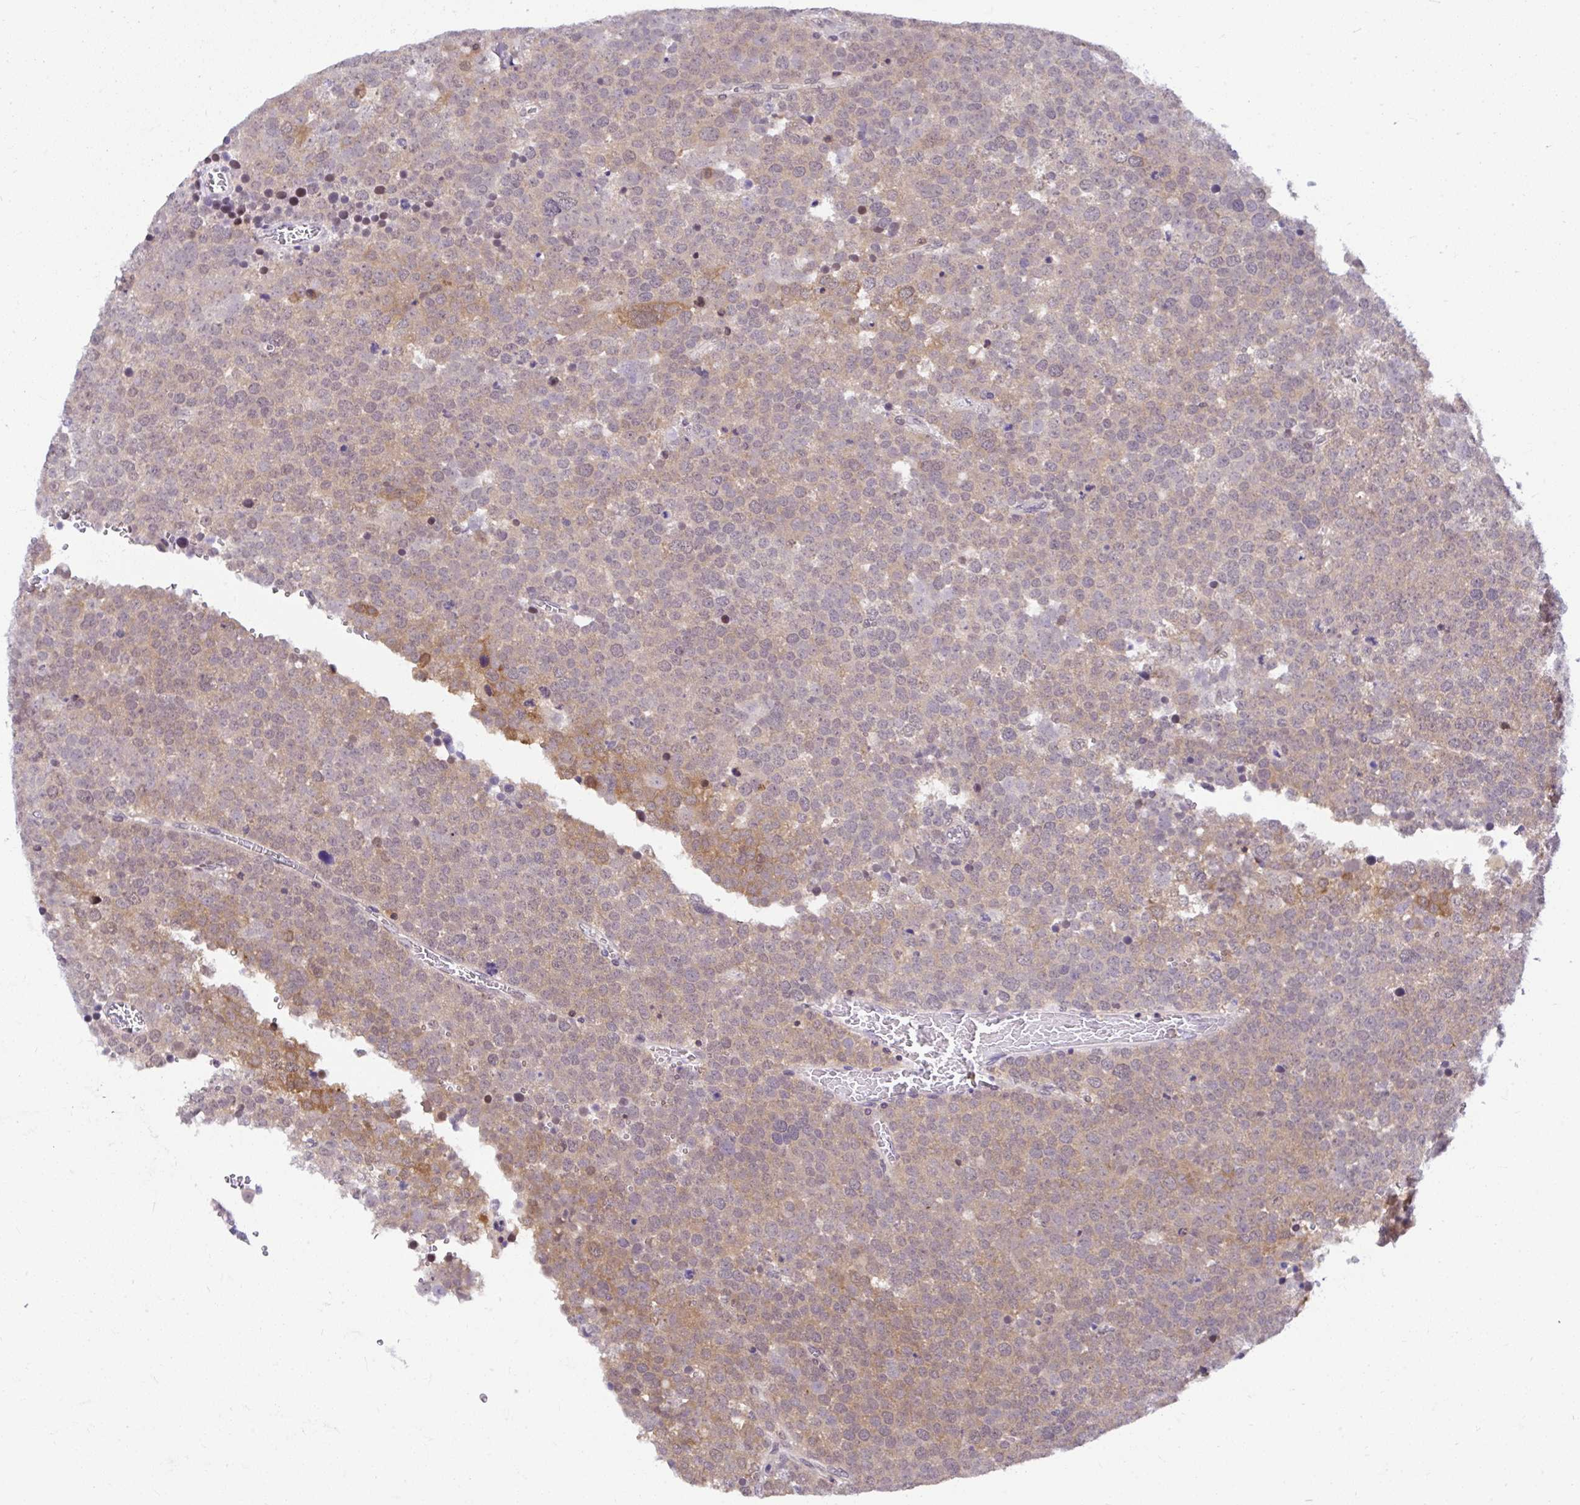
{"staining": {"intensity": "moderate", "quantity": "25%-75%", "location": "cytoplasmic/membranous"}, "tissue": "testis cancer", "cell_type": "Tumor cells", "image_type": "cancer", "snomed": [{"axis": "morphology", "description": "Seminoma, NOS"}, {"axis": "topography", "description": "Testis"}], "caption": "An image of human testis seminoma stained for a protein reveals moderate cytoplasmic/membranous brown staining in tumor cells. The protein is shown in brown color, while the nuclei are stained blue.", "gene": "PIN4", "patient": {"sex": "male", "age": 71}}